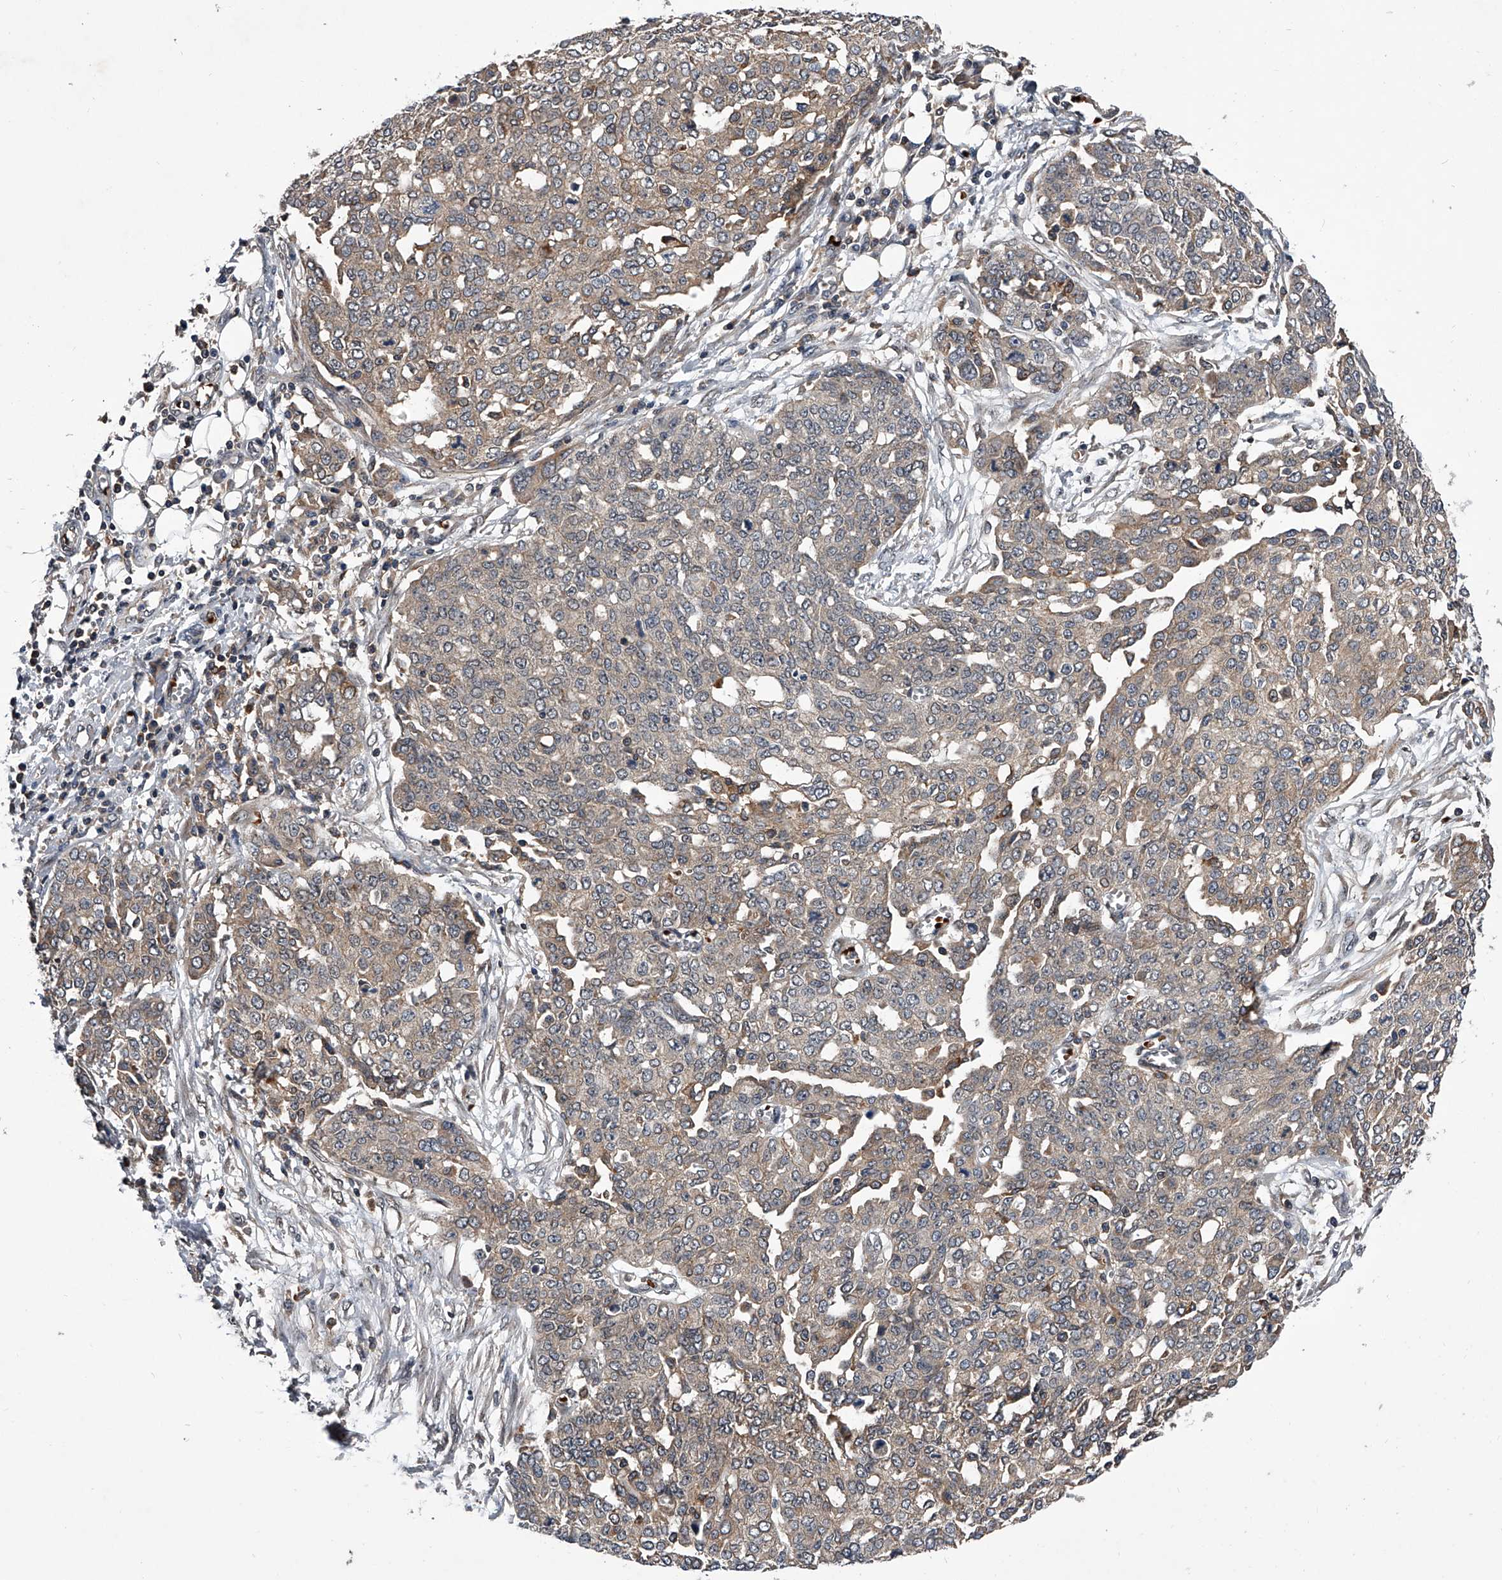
{"staining": {"intensity": "weak", "quantity": "<25%", "location": "cytoplasmic/membranous"}, "tissue": "ovarian cancer", "cell_type": "Tumor cells", "image_type": "cancer", "snomed": [{"axis": "morphology", "description": "Cystadenocarcinoma, serous, NOS"}, {"axis": "topography", "description": "Soft tissue"}, {"axis": "topography", "description": "Ovary"}], "caption": "Tumor cells are negative for protein expression in human ovarian cancer (serous cystadenocarcinoma). (Immunohistochemistry (ihc), brightfield microscopy, high magnification).", "gene": "ZNF30", "patient": {"sex": "female", "age": 57}}